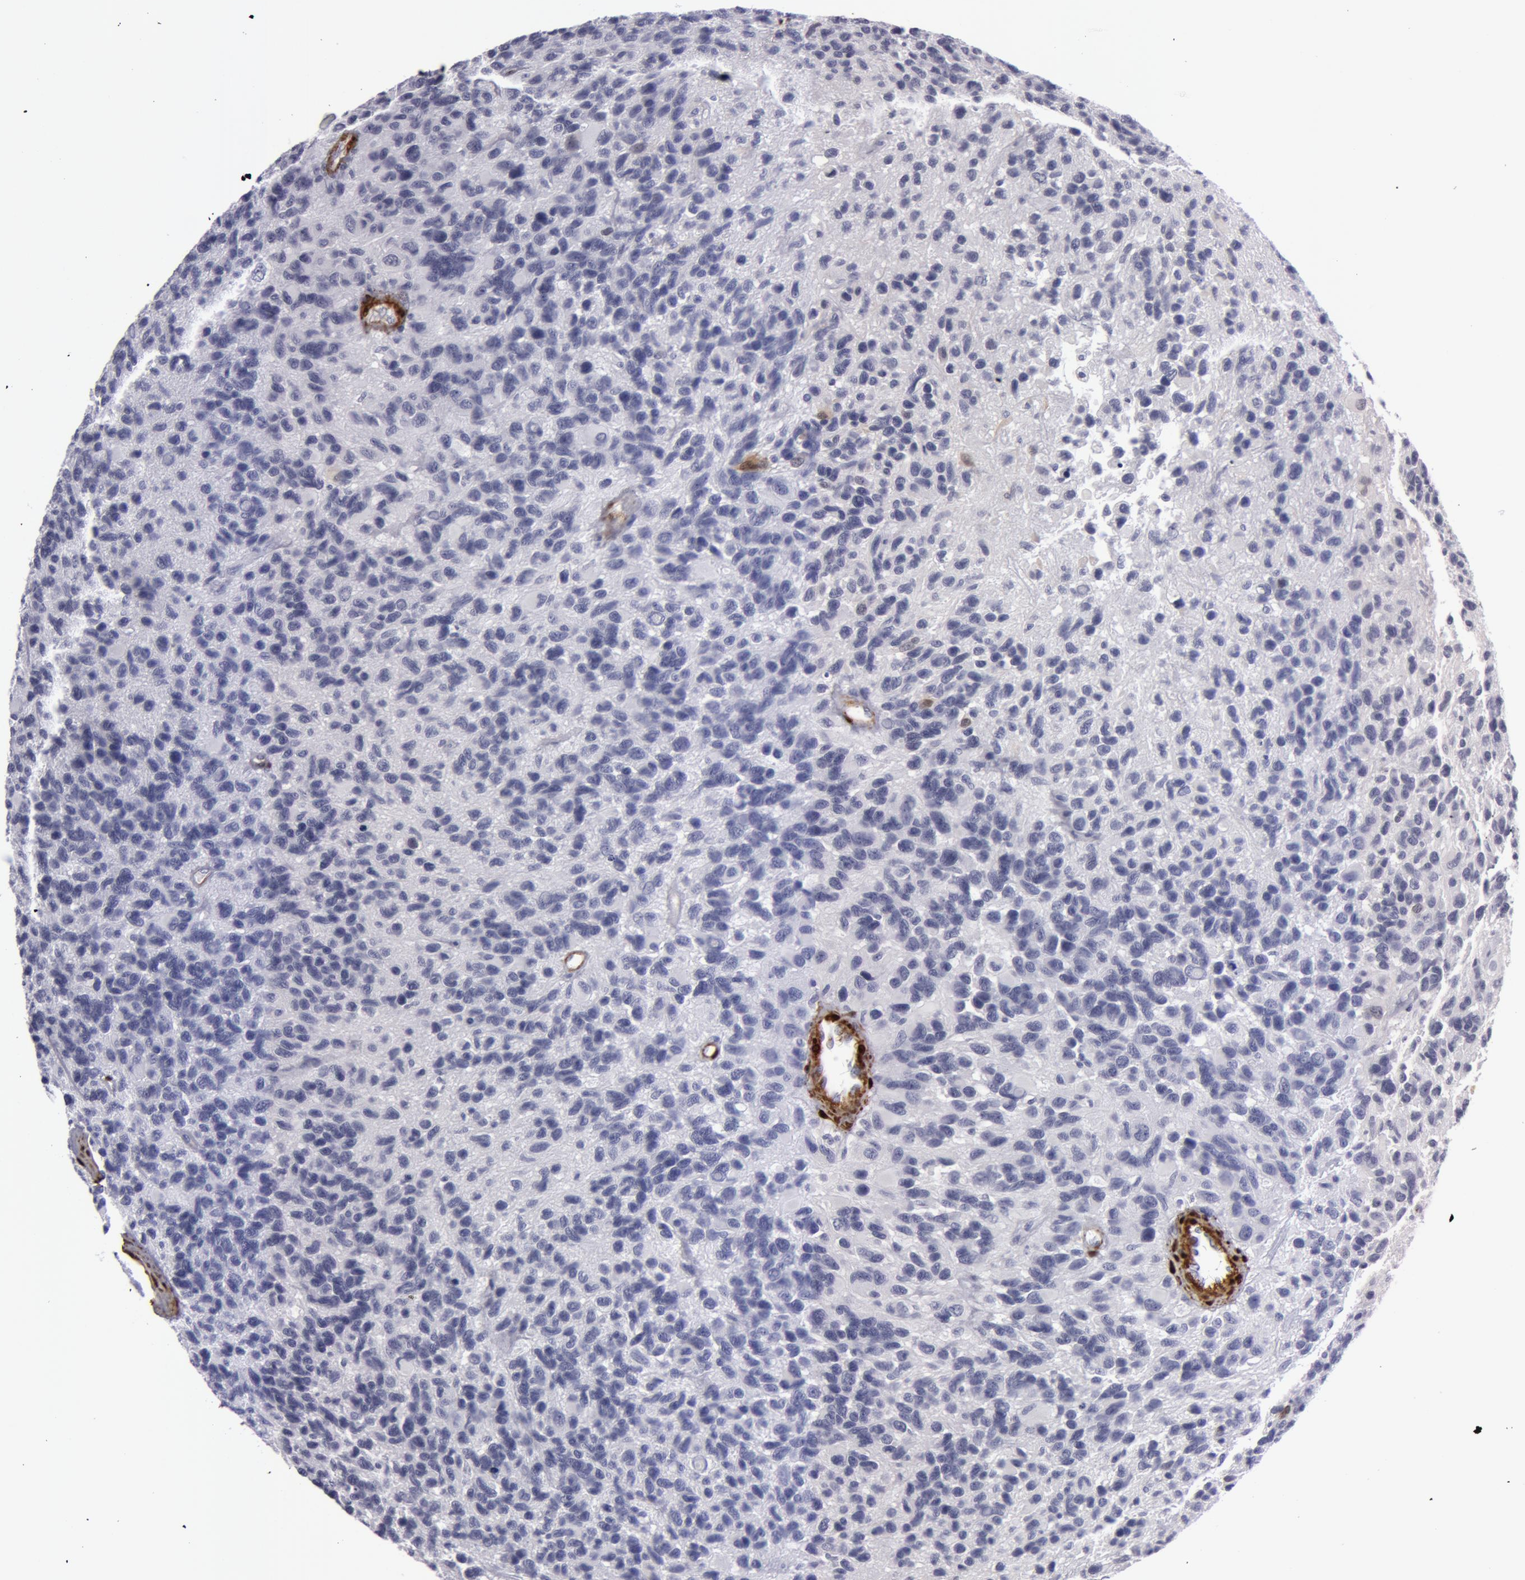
{"staining": {"intensity": "negative", "quantity": "none", "location": "none"}, "tissue": "glioma", "cell_type": "Tumor cells", "image_type": "cancer", "snomed": [{"axis": "morphology", "description": "Glioma, malignant, High grade"}, {"axis": "topography", "description": "Brain"}], "caption": "Immunohistochemical staining of malignant glioma (high-grade) exhibits no significant staining in tumor cells.", "gene": "TAGLN", "patient": {"sex": "male", "age": 77}}